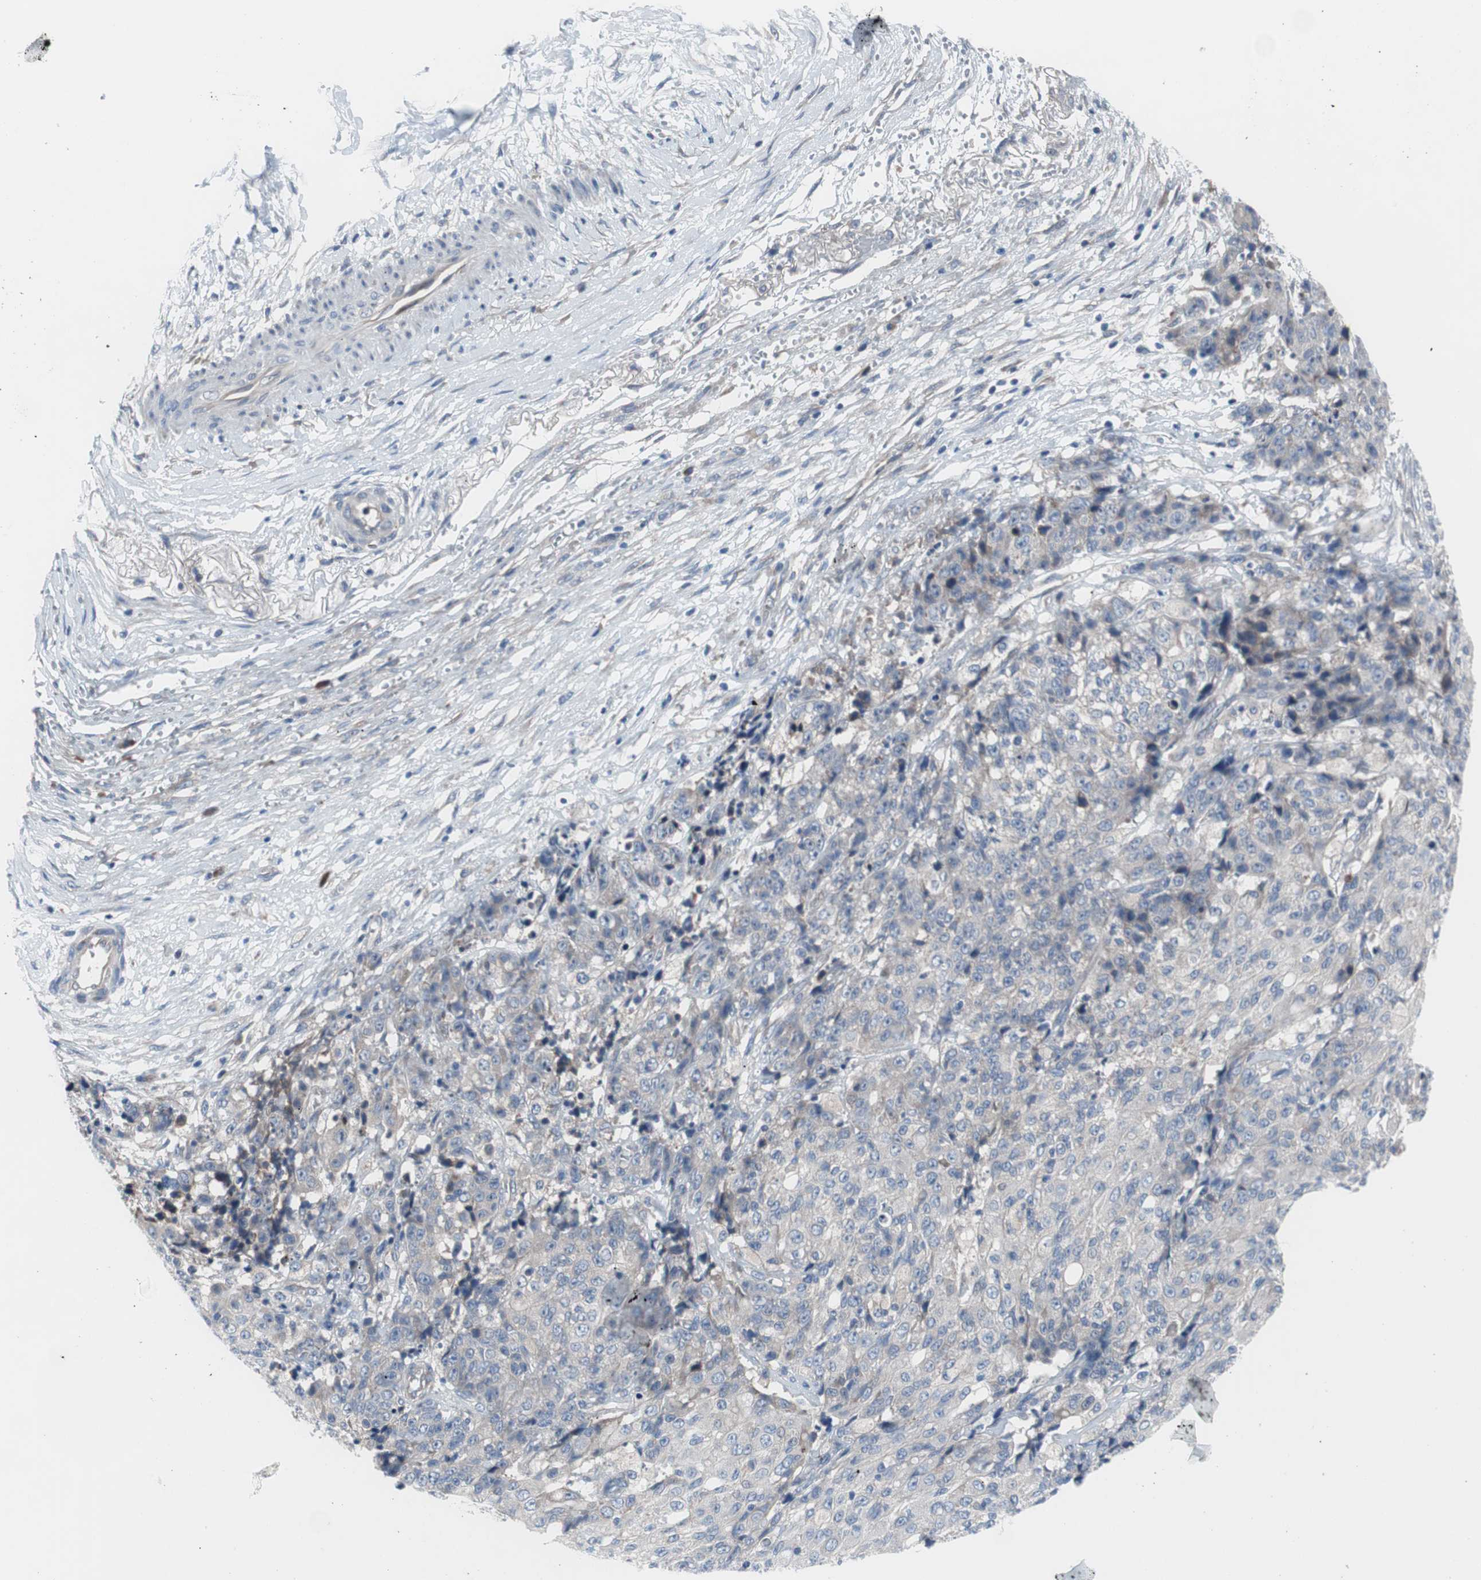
{"staining": {"intensity": "negative", "quantity": "none", "location": "none"}, "tissue": "ovarian cancer", "cell_type": "Tumor cells", "image_type": "cancer", "snomed": [{"axis": "morphology", "description": "Carcinoma, endometroid"}, {"axis": "topography", "description": "Ovary"}], "caption": "Immunohistochemistry (IHC) micrograph of neoplastic tissue: human ovarian cancer (endometroid carcinoma) stained with DAB (3,3'-diaminobenzidine) reveals no significant protein expression in tumor cells.", "gene": "KANSL1", "patient": {"sex": "female", "age": 42}}